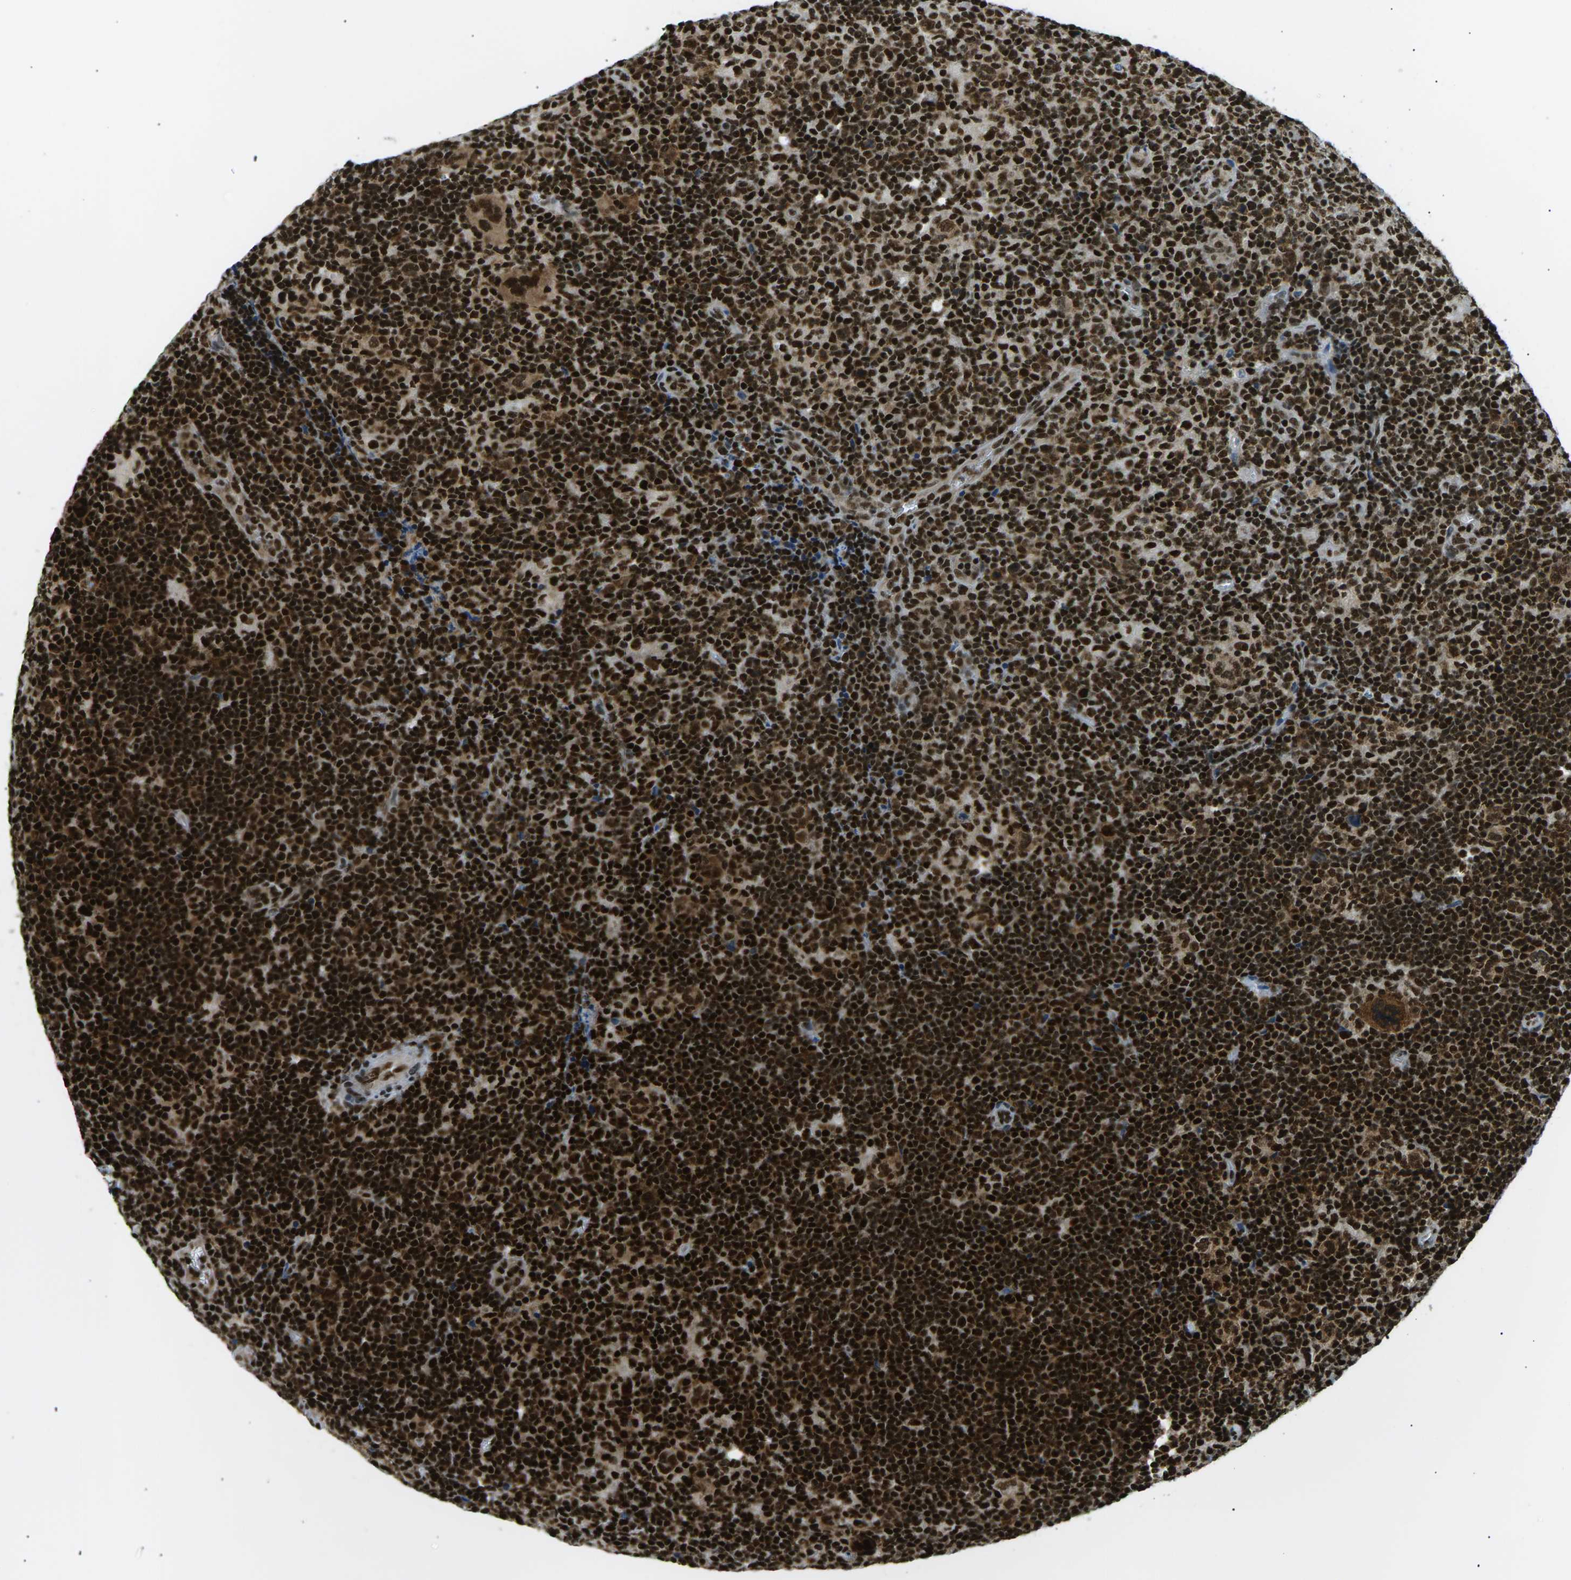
{"staining": {"intensity": "strong", "quantity": ">75%", "location": "cytoplasmic/membranous,nuclear"}, "tissue": "lymphoma", "cell_type": "Tumor cells", "image_type": "cancer", "snomed": [{"axis": "morphology", "description": "Hodgkin's disease, NOS"}, {"axis": "topography", "description": "Lymph node"}], "caption": "Hodgkin's disease stained for a protein (brown) displays strong cytoplasmic/membranous and nuclear positive staining in about >75% of tumor cells.", "gene": "RPA2", "patient": {"sex": "female", "age": 57}}